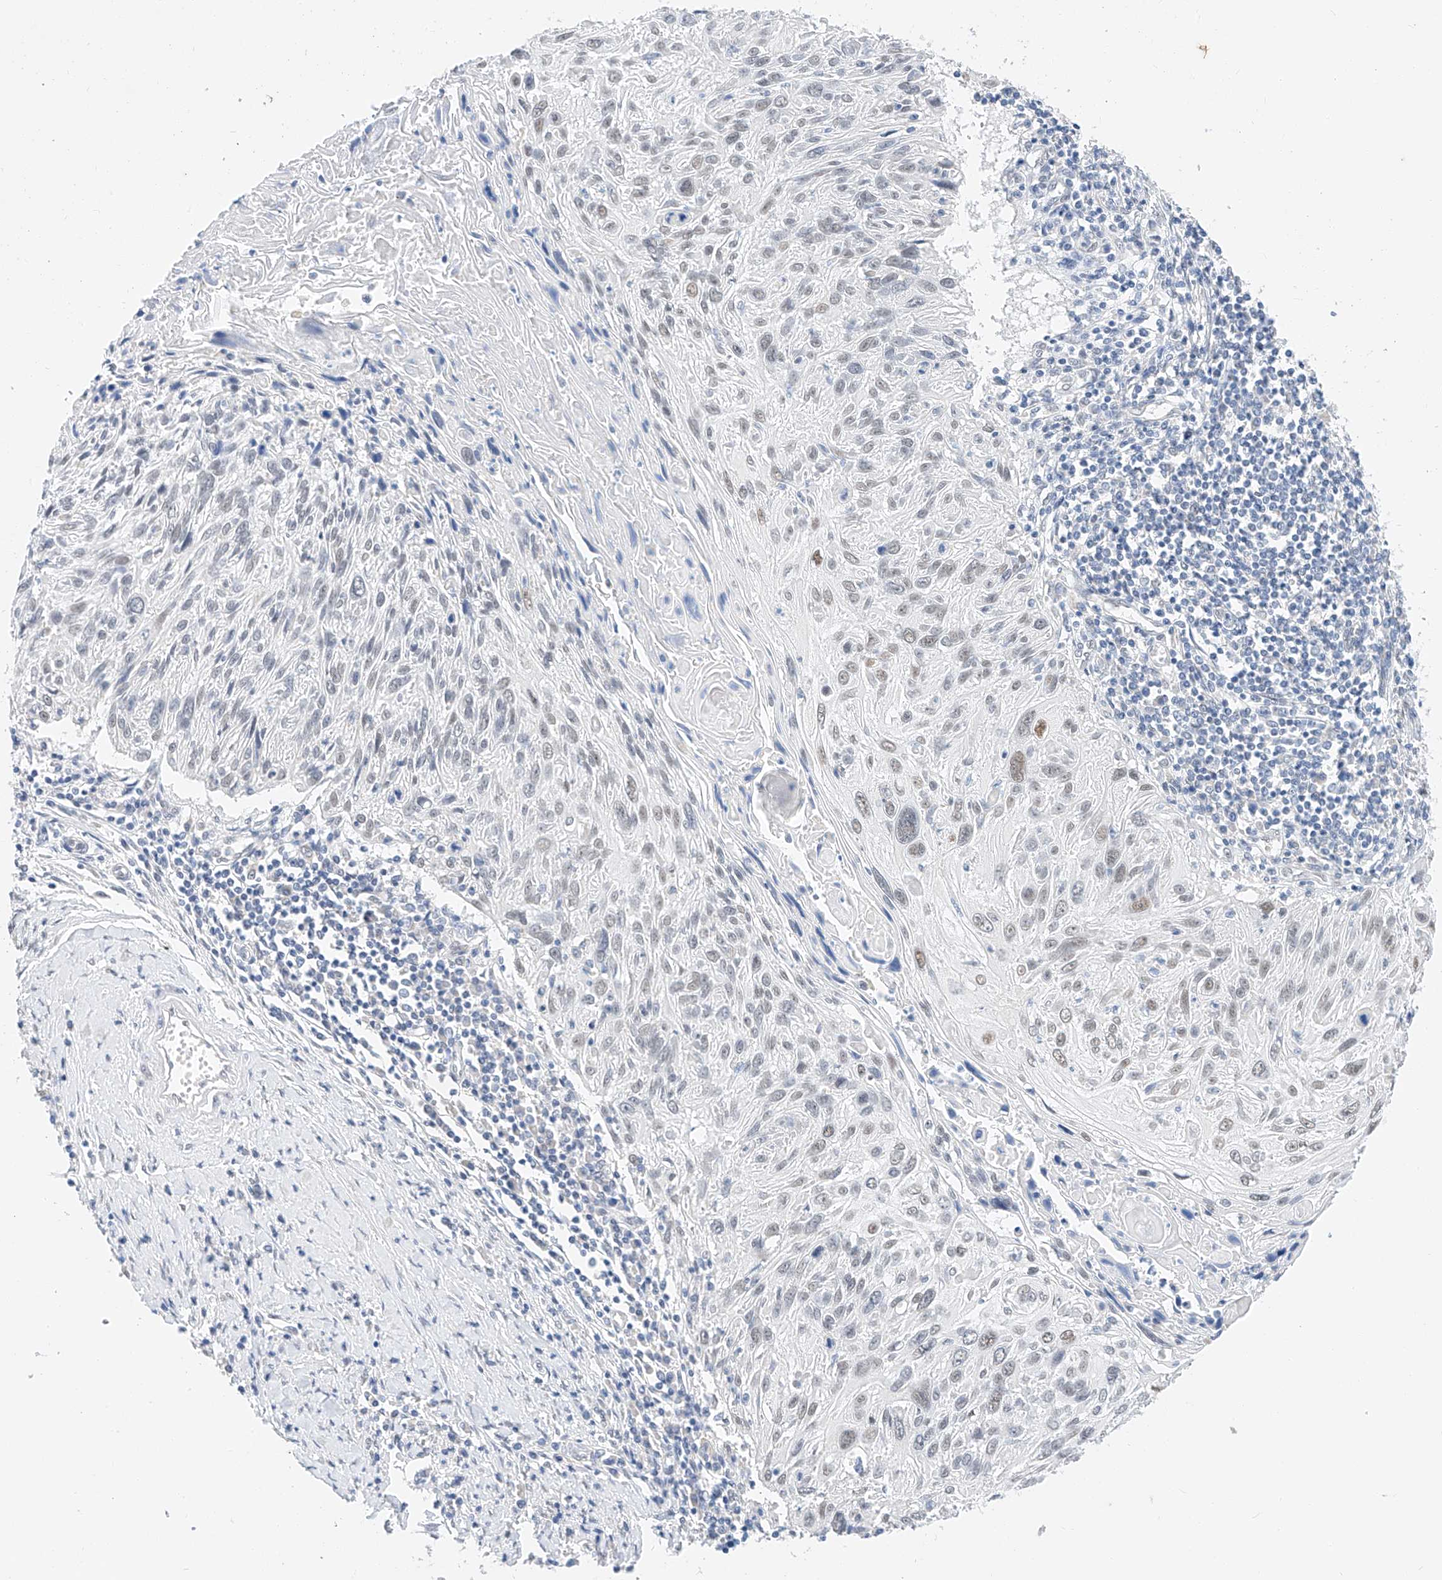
{"staining": {"intensity": "weak", "quantity": "<25%", "location": "nuclear"}, "tissue": "cervical cancer", "cell_type": "Tumor cells", "image_type": "cancer", "snomed": [{"axis": "morphology", "description": "Squamous cell carcinoma, NOS"}, {"axis": "topography", "description": "Cervix"}], "caption": "Immunohistochemical staining of cervical squamous cell carcinoma reveals no significant positivity in tumor cells.", "gene": "KCNJ1", "patient": {"sex": "female", "age": 51}}